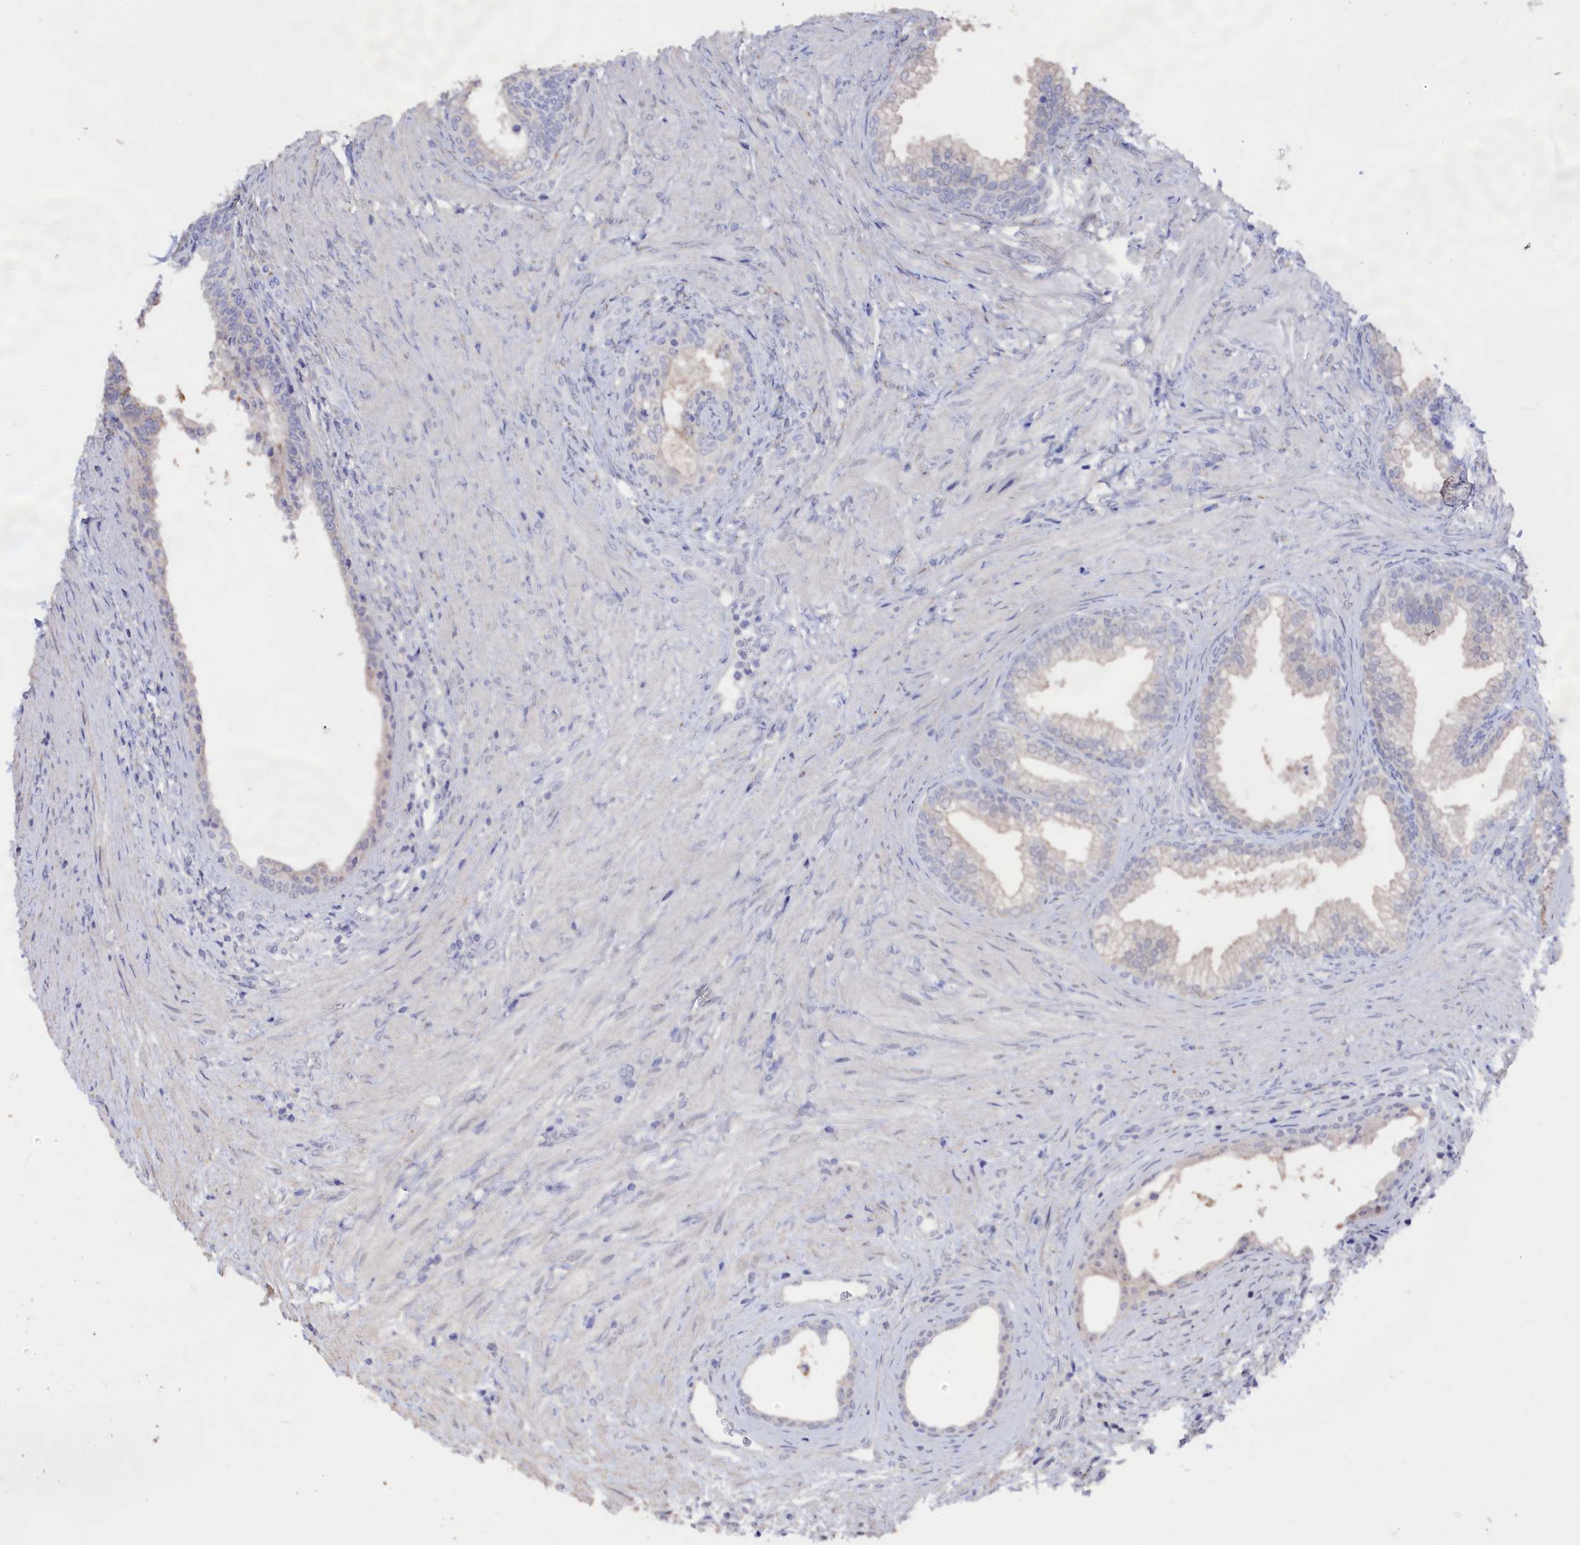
{"staining": {"intensity": "negative", "quantity": "none", "location": "none"}, "tissue": "prostate", "cell_type": "Glandular cells", "image_type": "normal", "snomed": [{"axis": "morphology", "description": "Normal tissue, NOS"}, {"axis": "topography", "description": "Prostate"}], "caption": "The micrograph displays no staining of glandular cells in normal prostate. (DAB (3,3'-diaminobenzidine) IHC, high magnification).", "gene": "SEMG2", "patient": {"sex": "male", "age": 76}}